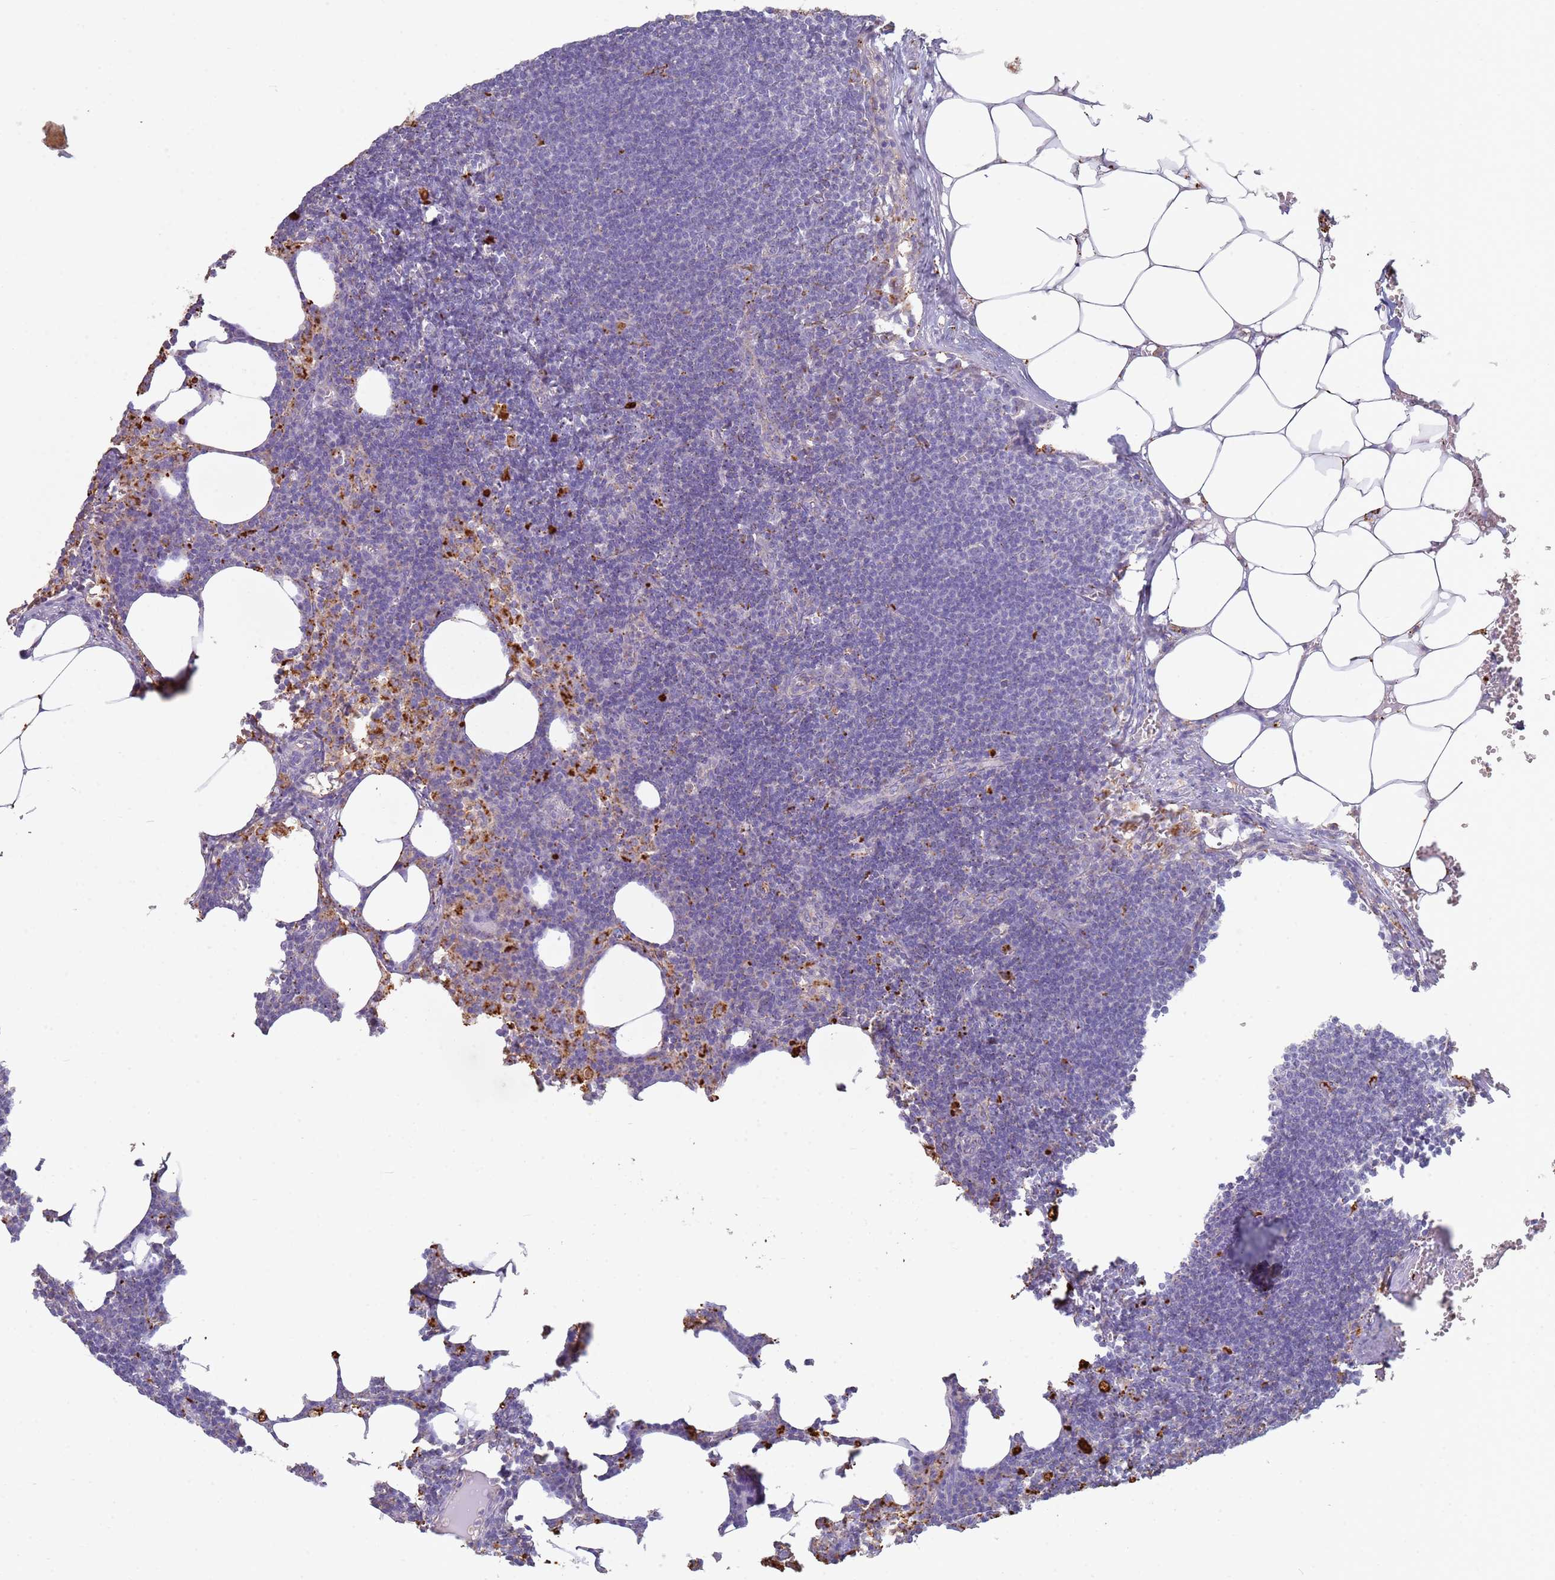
{"staining": {"intensity": "strong", "quantity": "<25%", "location": "cytoplasmic/membranous"}, "tissue": "lymph node", "cell_type": "Germinal center cells", "image_type": "normal", "snomed": [{"axis": "morphology", "description": "Normal tissue, NOS"}, {"axis": "topography", "description": "Lymph node"}], "caption": "The immunohistochemical stain labels strong cytoplasmic/membranous staining in germinal center cells of normal lymph node. Using DAB (3,3'-diaminobenzidine) (brown) and hematoxylin (blue) stains, captured at high magnification using brightfield microscopy.", "gene": "TMEM229B", "patient": {"sex": "female", "age": 30}}